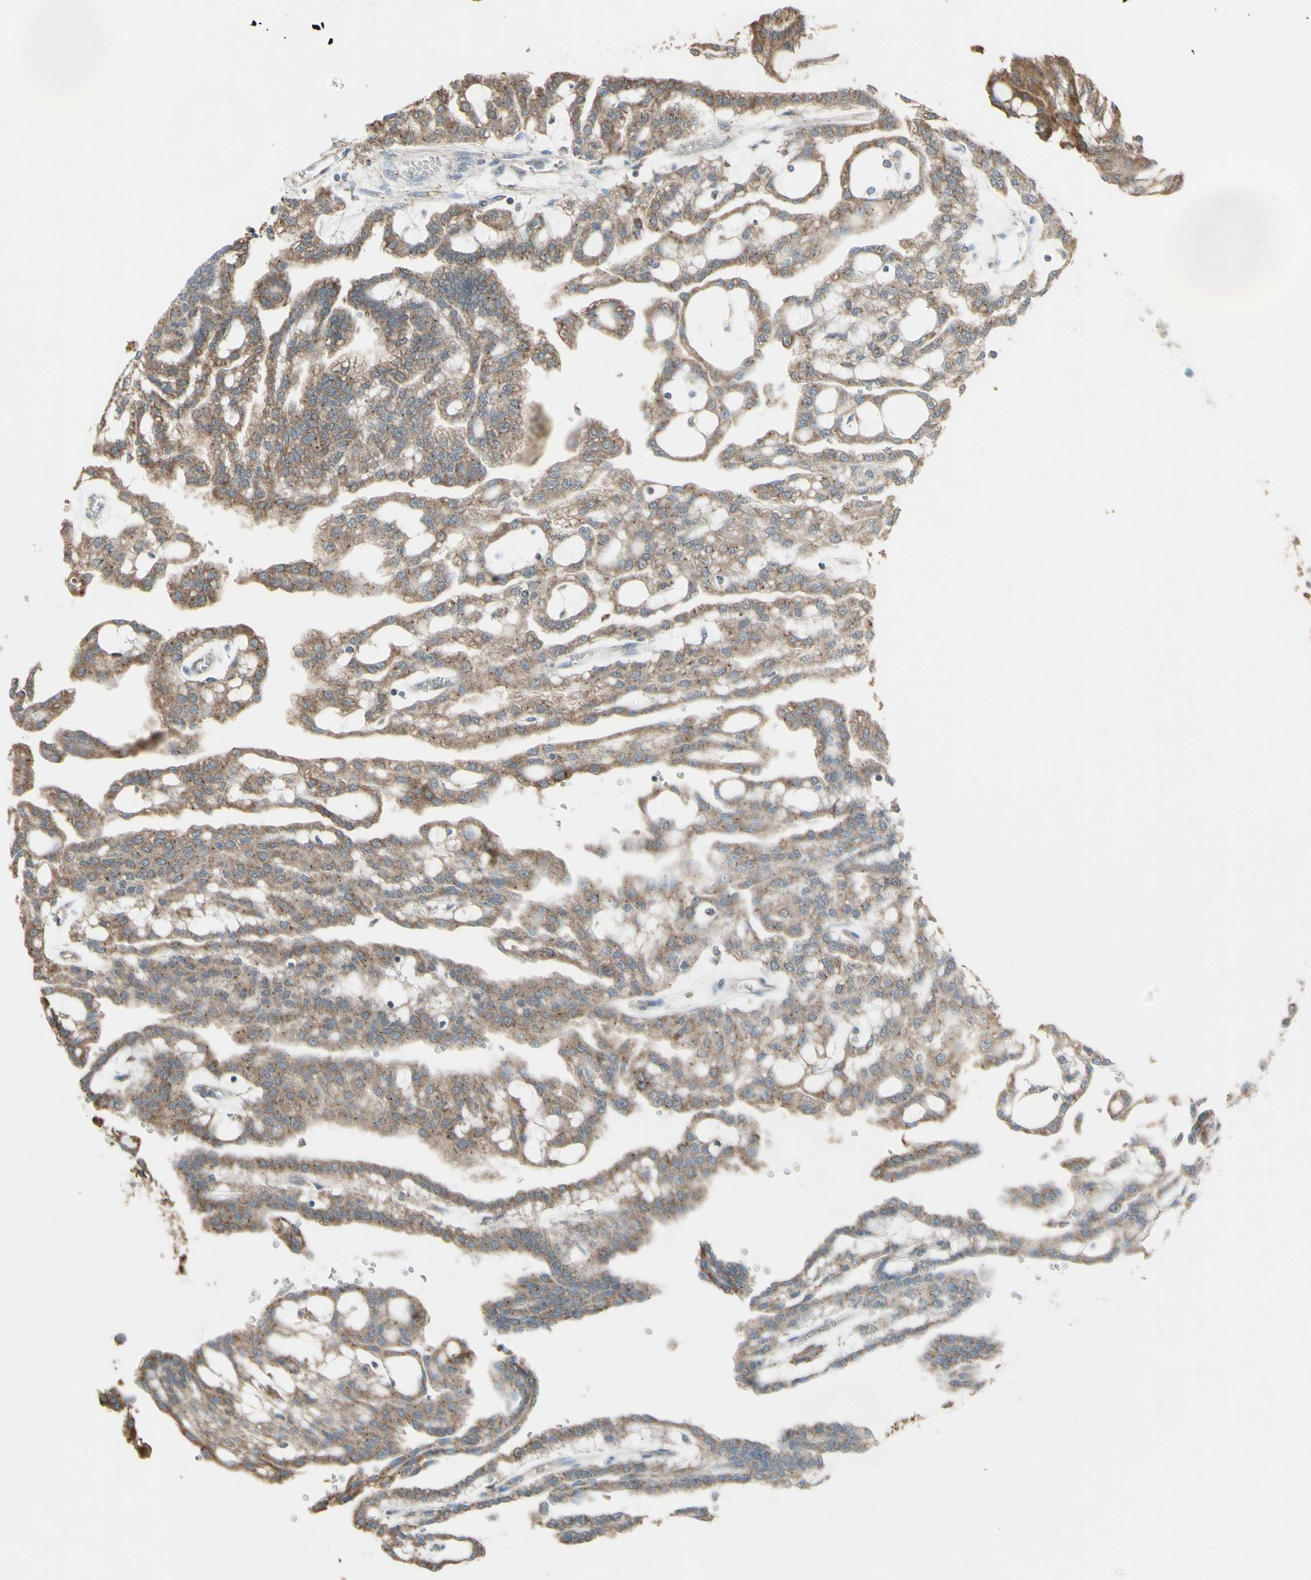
{"staining": {"intensity": "weak", "quantity": ">75%", "location": "cytoplasmic/membranous"}, "tissue": "renal cancer", "cell_type": "Tumor cells", "image_type": "cancer", "snomed": [{"axis": "morphology", "description": "Adenocarcinoma, NOS"}, {"axis": "topography", "description": "Kidney"}], "caption": "Protein positivity by immunohistochemistry (IHC) reveals weak cytoplasmic/membranous expression in approximately >75% of tumor cells in renal cancer.", "gene": "FXYD3", "patient": {"sex": "male", "age": 63}}